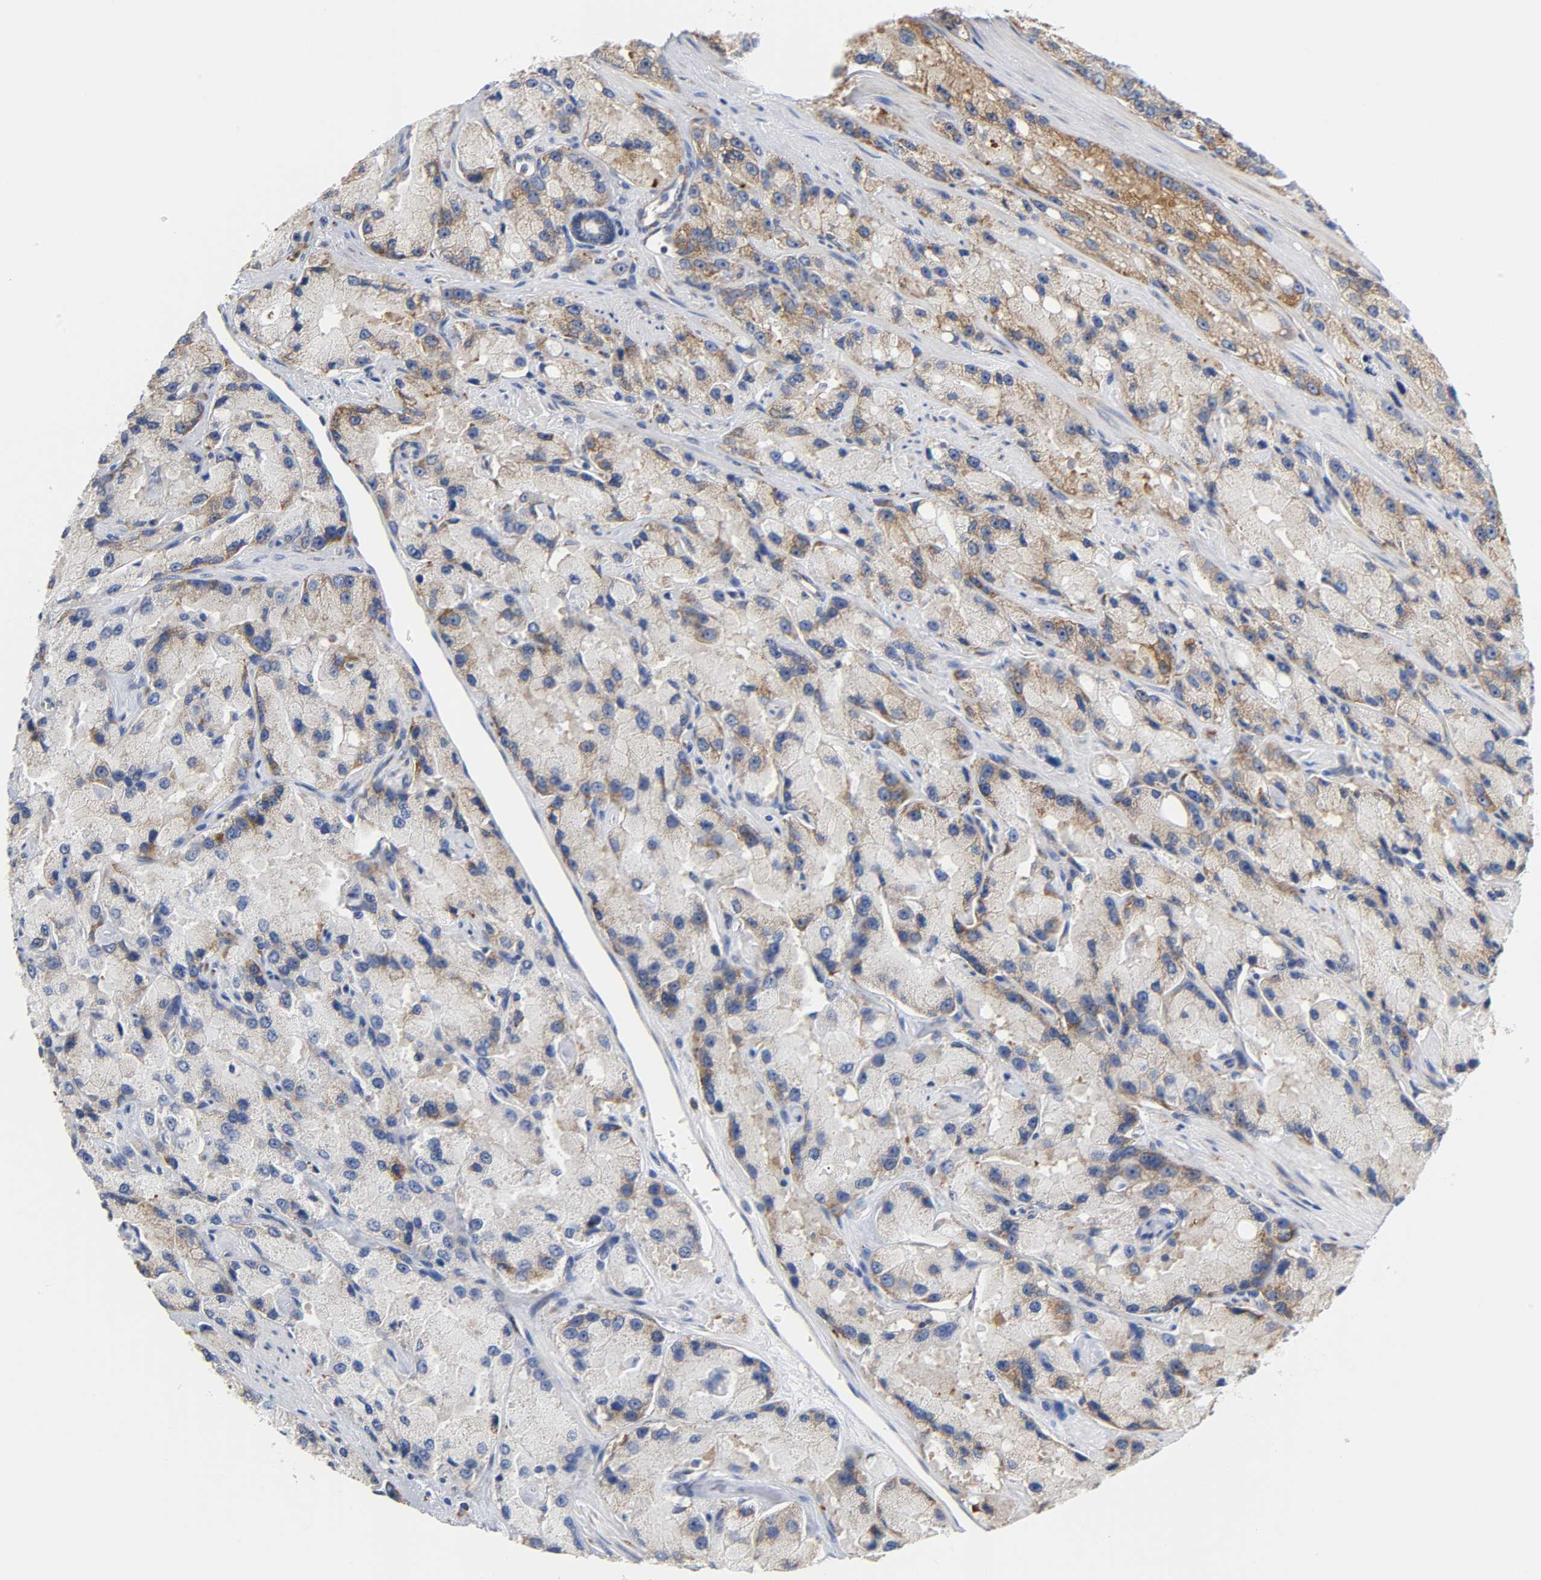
{"staining": {"intensity": "moderate", "quantity": "25%-75%", "location": "cytoplasmic/membranous"}, "tissue": "prostate cancer", "cell_type": "Tumor cells", "image_type": "cancer", "snomed": [{"axis": "morphology", "description": "Adenocarcinoma, High grade"}, {"axis": "topography", "description": "Prostate"}], "caption": "Human prostate cancer stained for a protein (brown) shows moderate cytoplasmic/membranous positive staining in approximately 25%-75% of tumor cells.", "gene": "REL", "patient": {"sex": "male", "age": 58}}